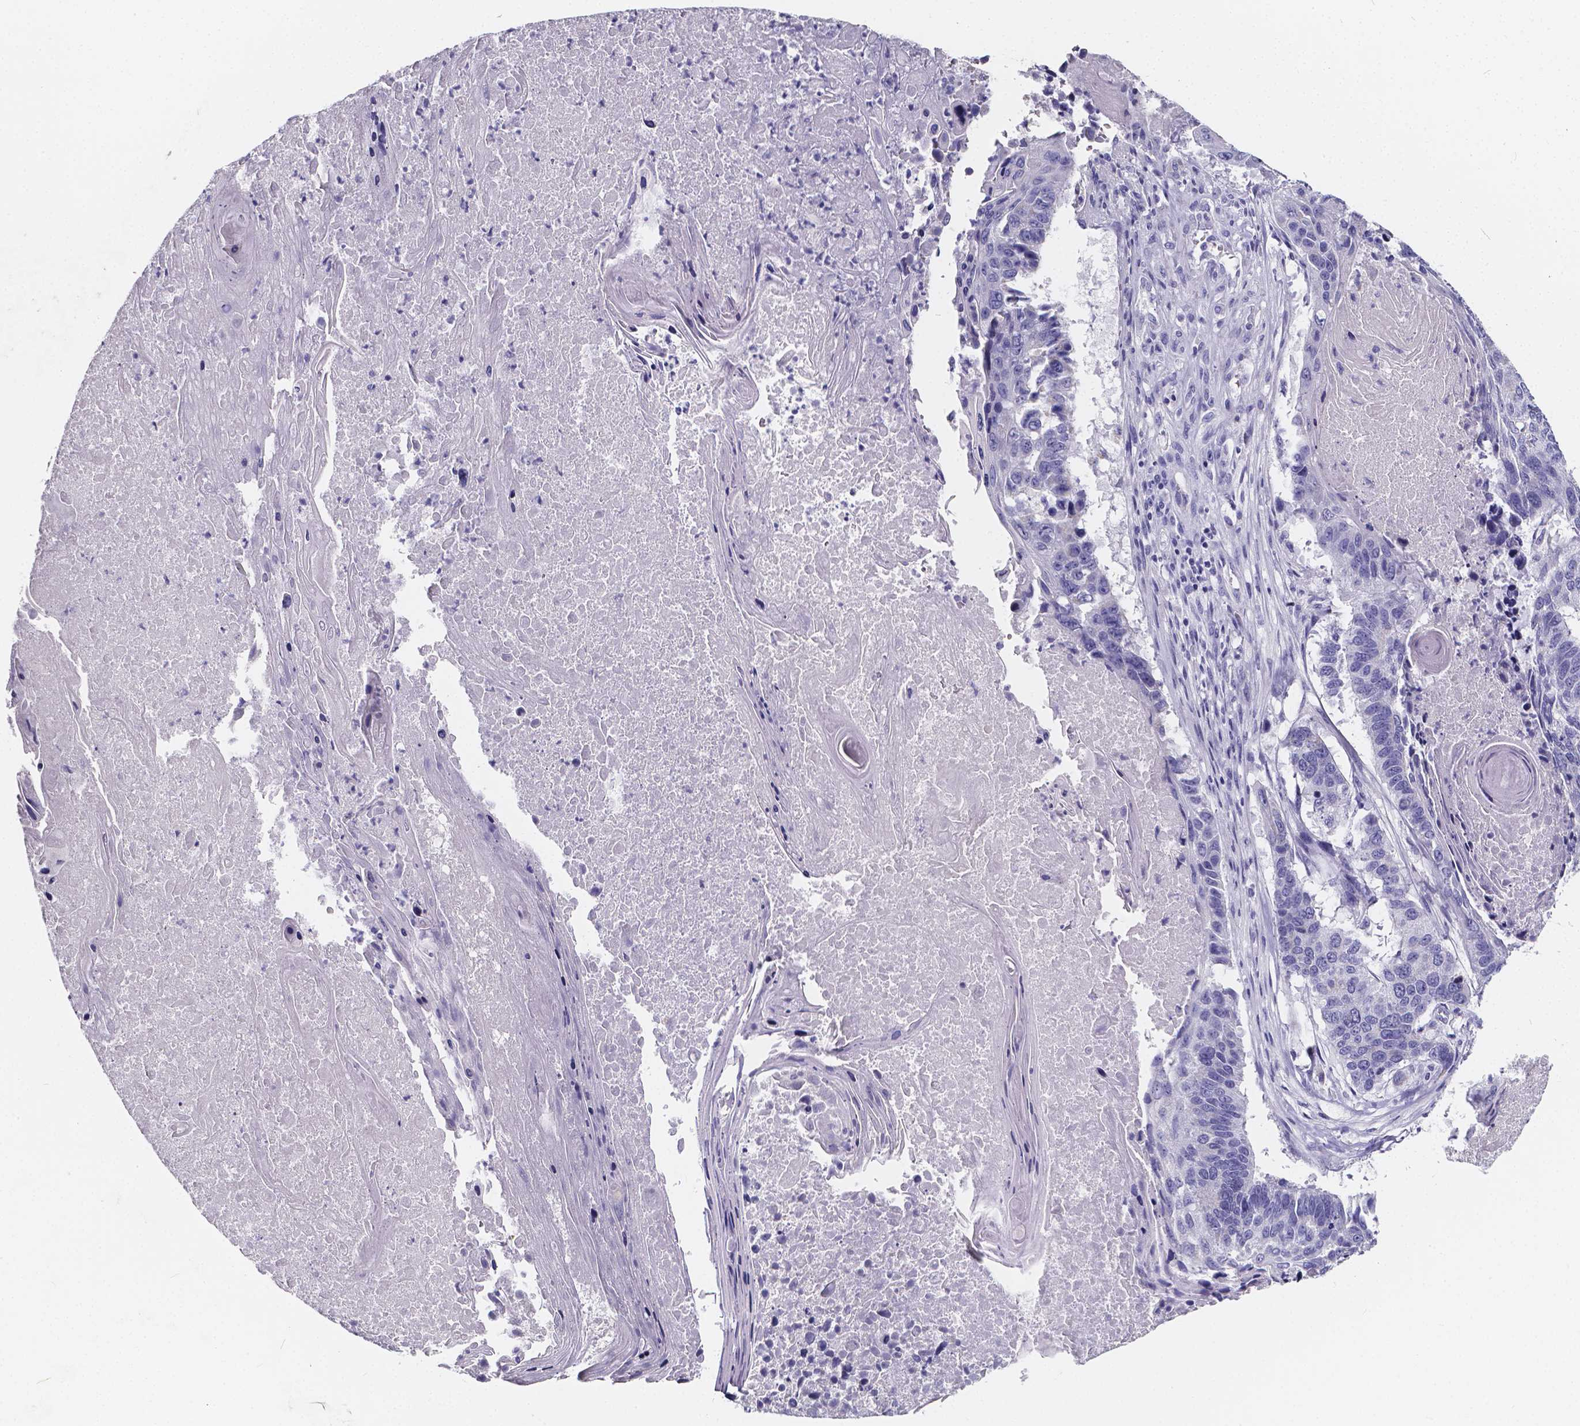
{"staining": {"intensity": "negative", "quantity": "none", "location": "none"}, "tissue": "lung cancer", "cell_type": "Tumor cells", "image_type": "cancer", "snomed": [{"axis": "morphology", "description": "Squamous cell carcinoma, NOS"}, {"axis": "topography", "description": "Lung"}], "caption": "This photomicrograph is of lung squamous cell carcinoma stained with immunohistochemistry to label a protein in brown with the nuclei are counter-stained blue. There is no expression in tumor cells.", "gene": "SPEF2", "patient": {"sex": "male", "age": 73}}